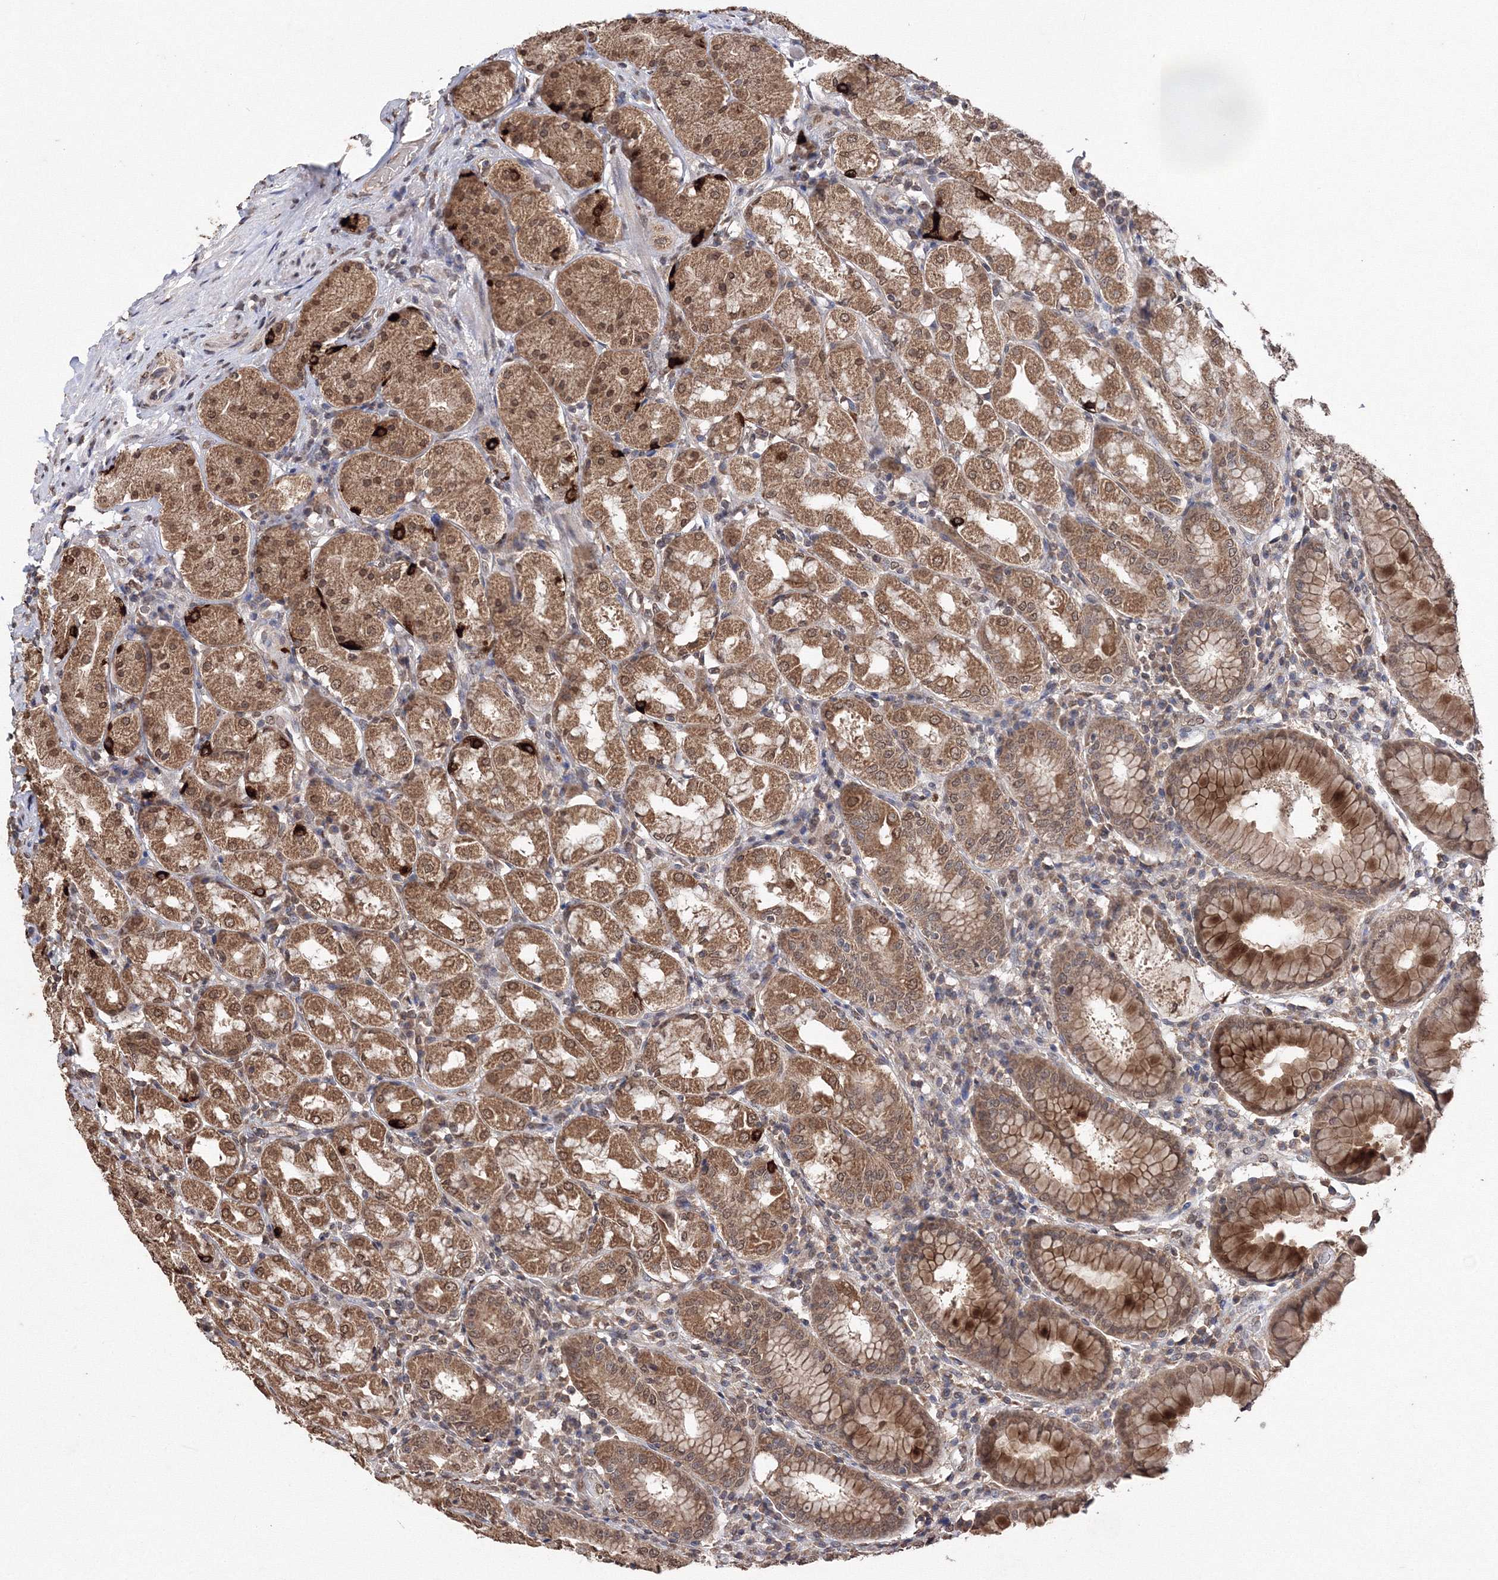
{"staining": {"intensity": "moderate", "quantity": ">75%", "location": "cytoplasmic/membranous,nuclear"}, "tissue": "stomach", "cell_type": "Glandular cells", "image_type": "normal", "snomed": [{"axis": "morphology", "description": "Normal tissue, NOS"}, {"axis": "topography", "description": "Stomach"}, {"axis": "topography", "description": "Stomach, lower"}], "caption": "DAB (3,3'-diaminobenzidine) immunohistochemical staining of benign human stomach exhibits moderate cytoplasmic/membranous,nuclear protein staining in approximately >75% of glandular cells.", "gene": "GPN1", "patient": {"sex": "female", "age": 56}}